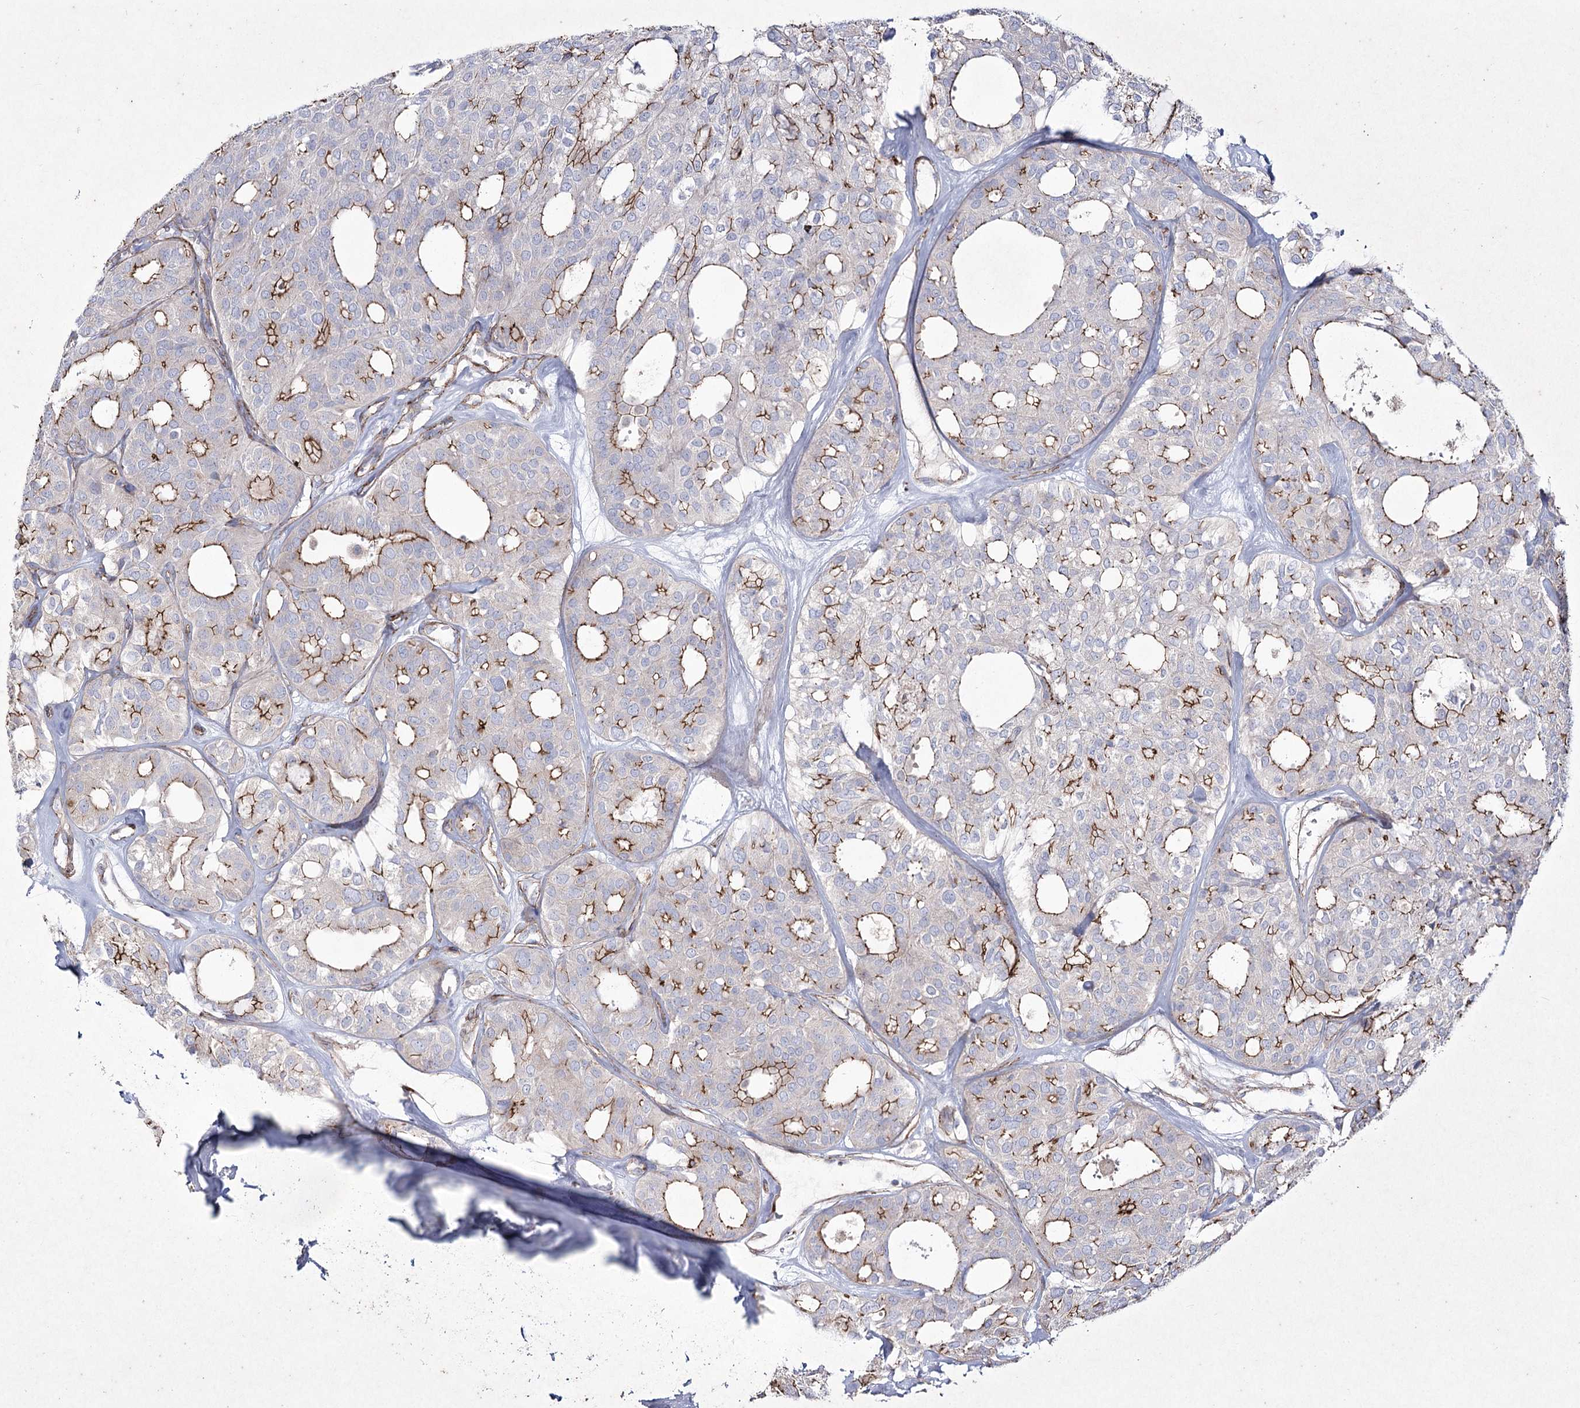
{"staining": {"intensity": "moderate", "quantity": ">75%", "location": "cytoplasmic/membranous"}, "tissue": "thyroid cancer", "cell_type": "Tumor cells", "image_type": "cancer", "snomed": [{"axis": "morphology", "description": "Follicular adenoma carcinoma, NOS"}, {"axis": "topography", "description": "Thyroid gland"}], "caption": "Protein expression analysis of human thyroid cancer (follicular adenoma carcinoma) reveals moderate cytoplasmic/membranous positivity in approximately >75% of tumor cells. (Brightfield microscopy of DAB IHC at high magnification).", "gene": "LDLRAD3", "patient": {"sex": "male", "age": 75}}